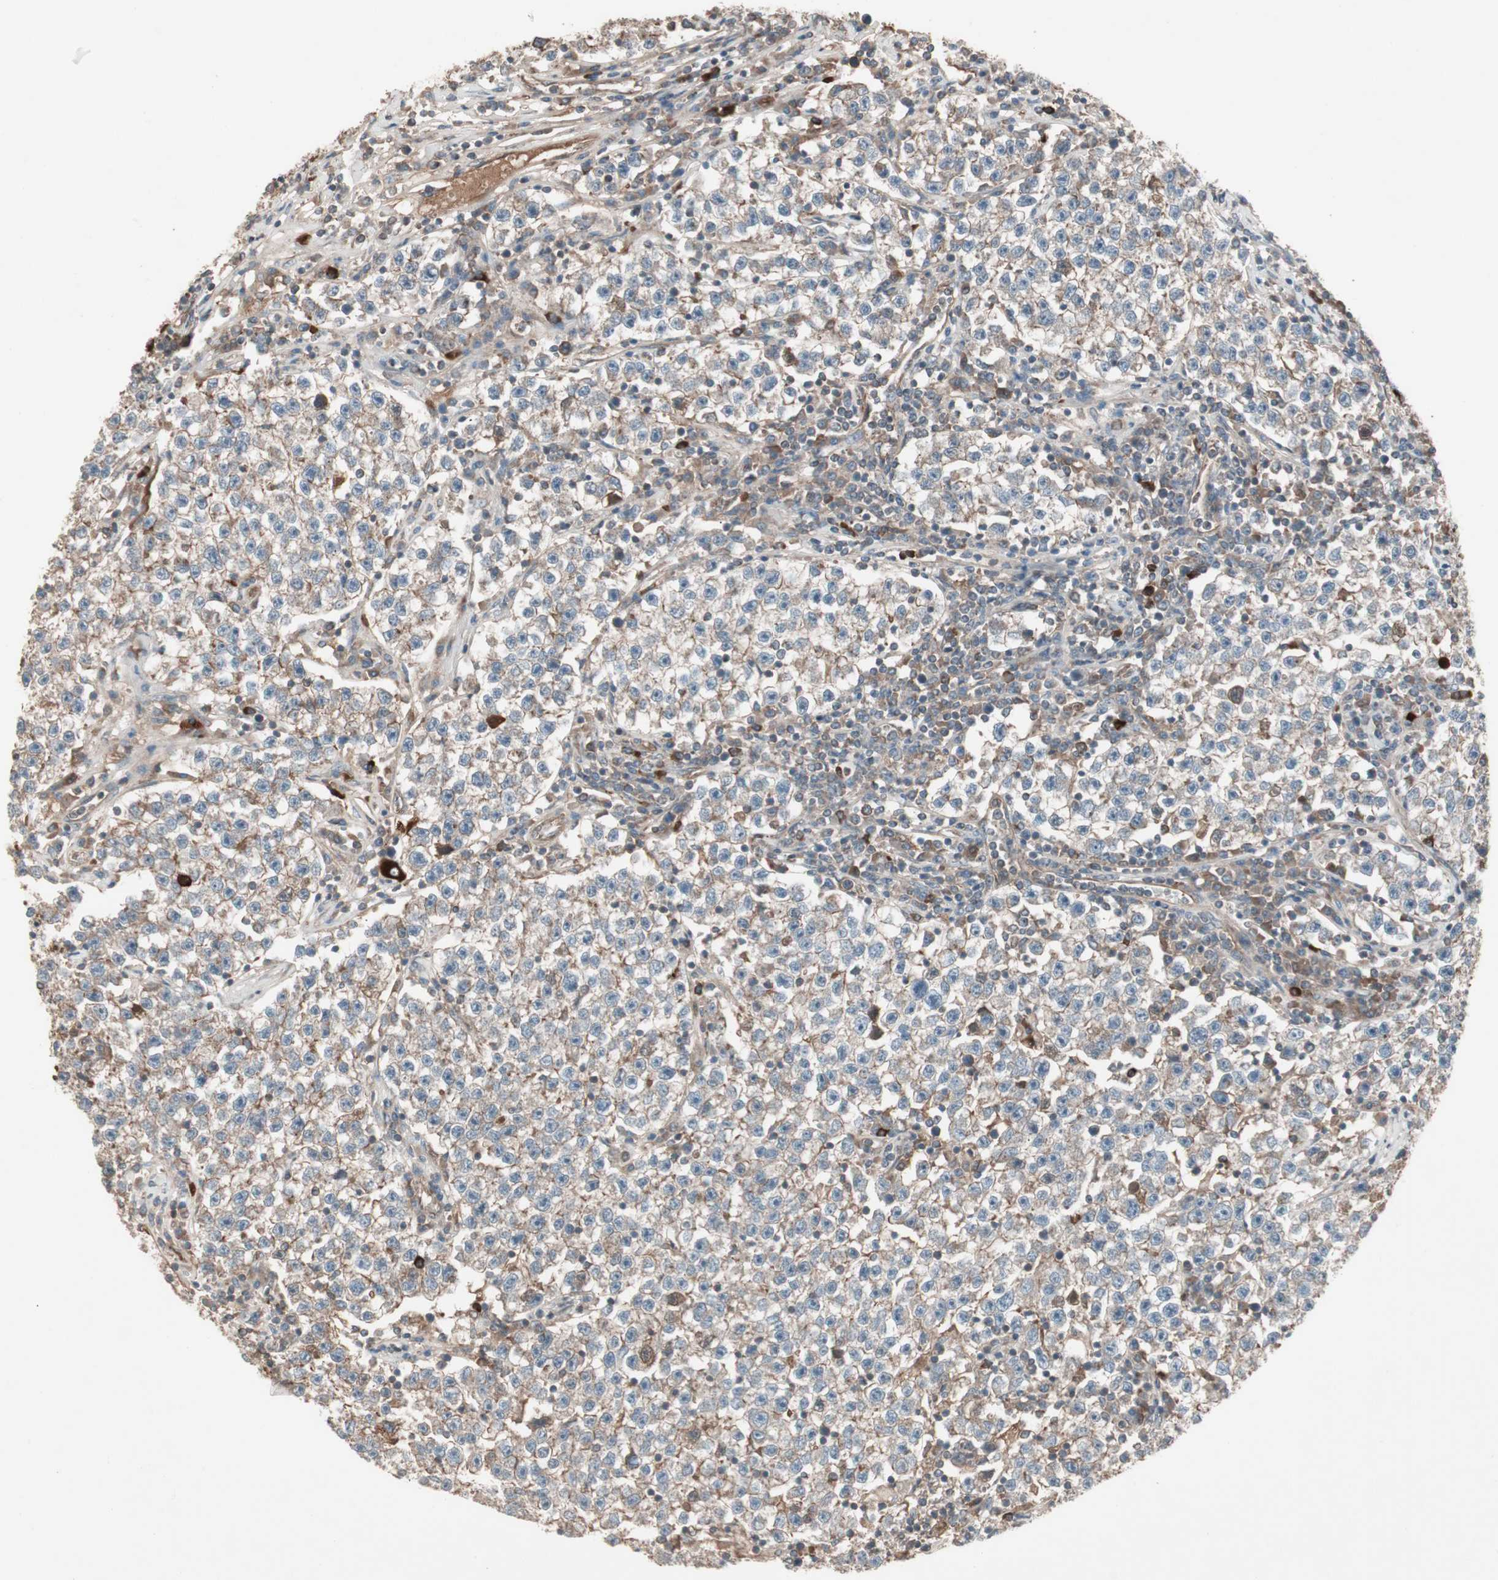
{"staining": {"intensity": "moderate", "quantity": "25%-75%", "location": "cytoplasmic/membranous"}, "tissue": "testis cancer", "cell_type": "Tumor cells", "image_type": "cancer", "snomed": [{"axis": "morphology", "description": "Seminoma, NOS"}, {"axis": "topography", "description": "Testis"}], "caption": "Moderate cytoplasmic/membranous protein staining is seen in about 25%-75% of tumor cells in testis cancer (seminoma). (IHC, brightfield microscopy, high magnification).", "gene": "TFPI", "patient": {"sex": "male", "age": 22}}